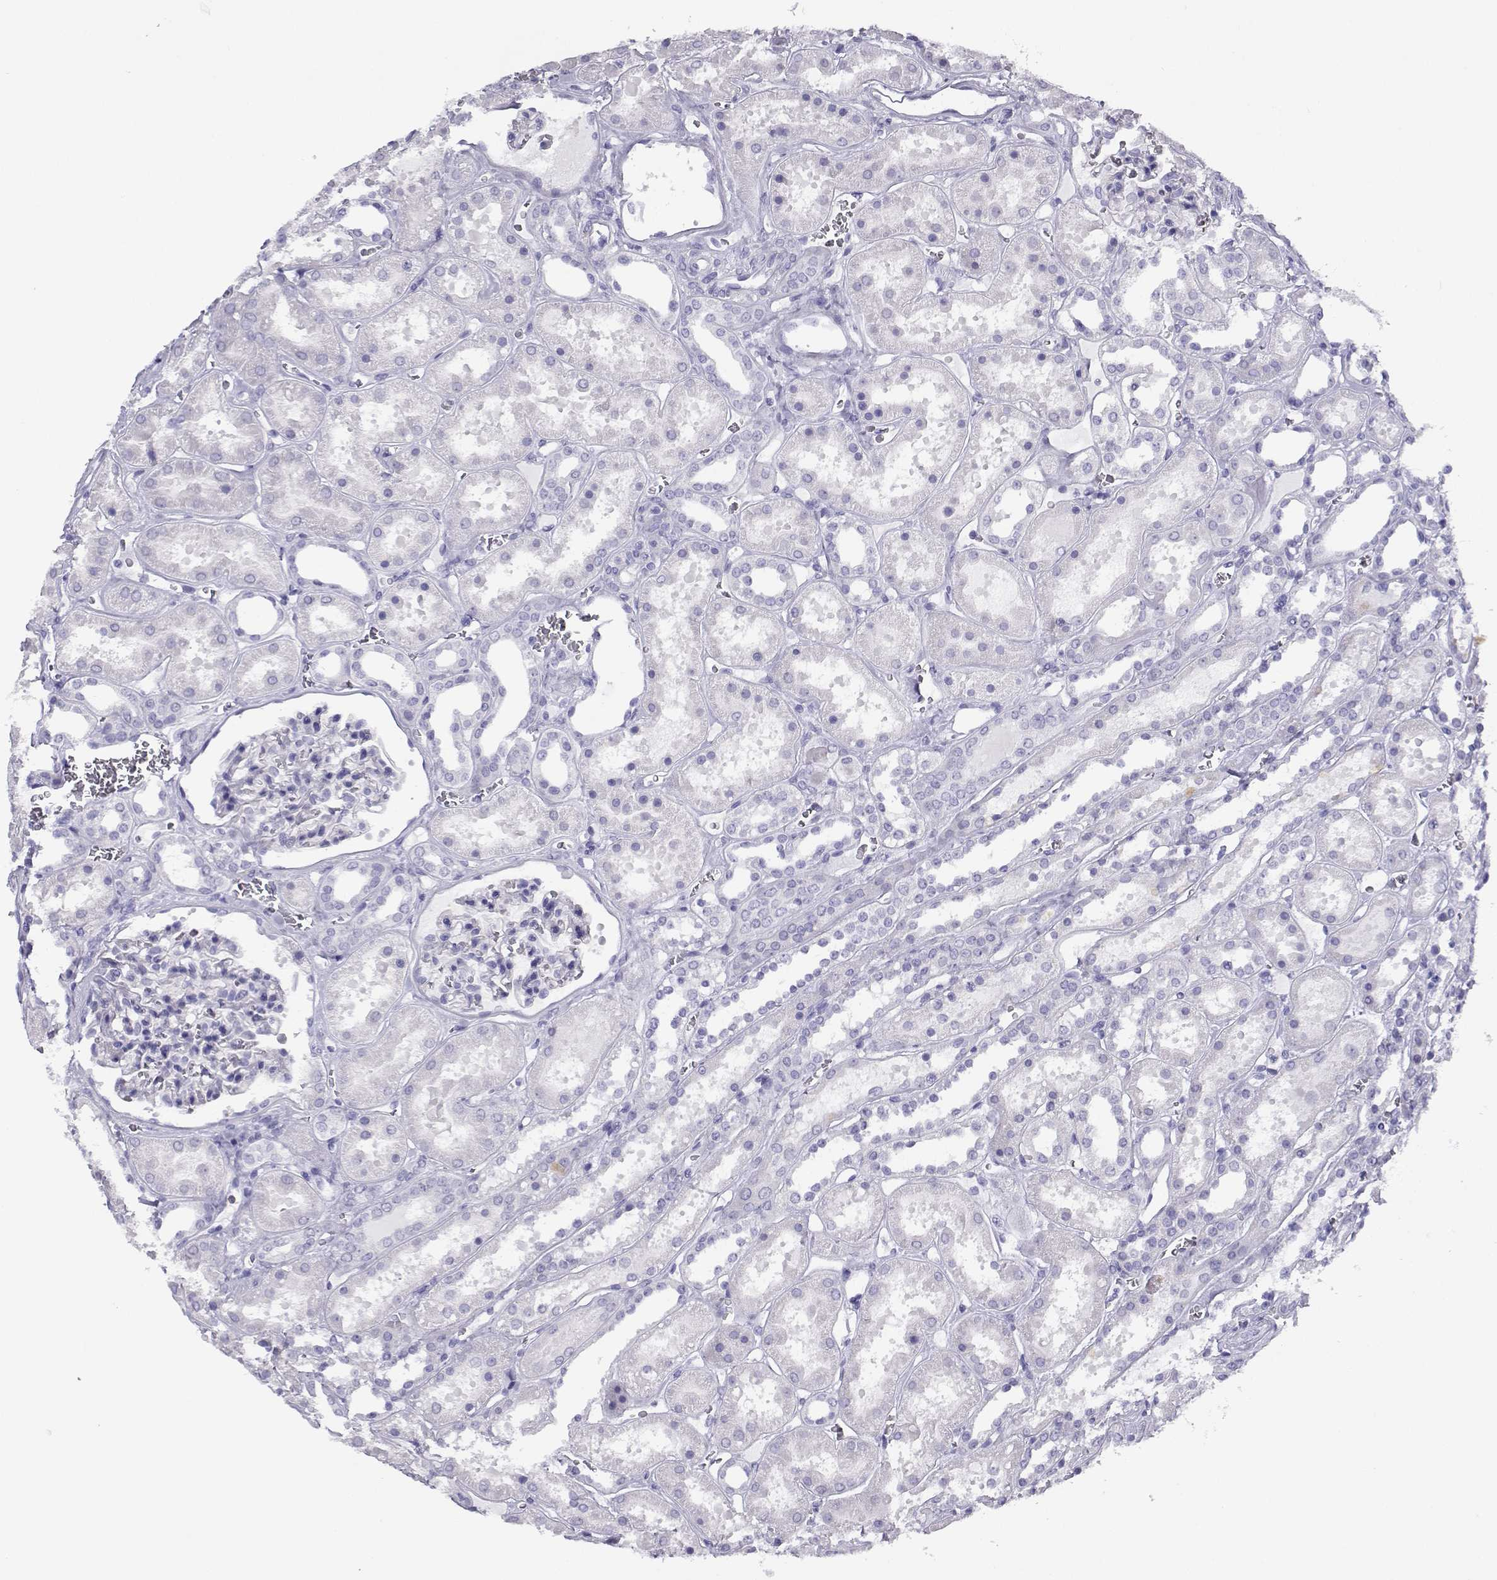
{"staining": {"intensity": "negative", "quantity": "none", "location": "none"}, "tissue": "kidney", "cell_type": "Cells in glomeruli", "image_type": "normal", "snomed": [{"axis": "morphology", "description": "Normal tissue, NOS"}, {"axis": "topography", "description": "Kidney"}], "caption": "Immunohistochemistry (IHC) histopathology image of unremarkable human kidney stained for a protein (brown), which exhibits no expression in cells in glomeruli.", "gene": "RHOXF2B", "patient": {"sex": "female", "age": 41}}